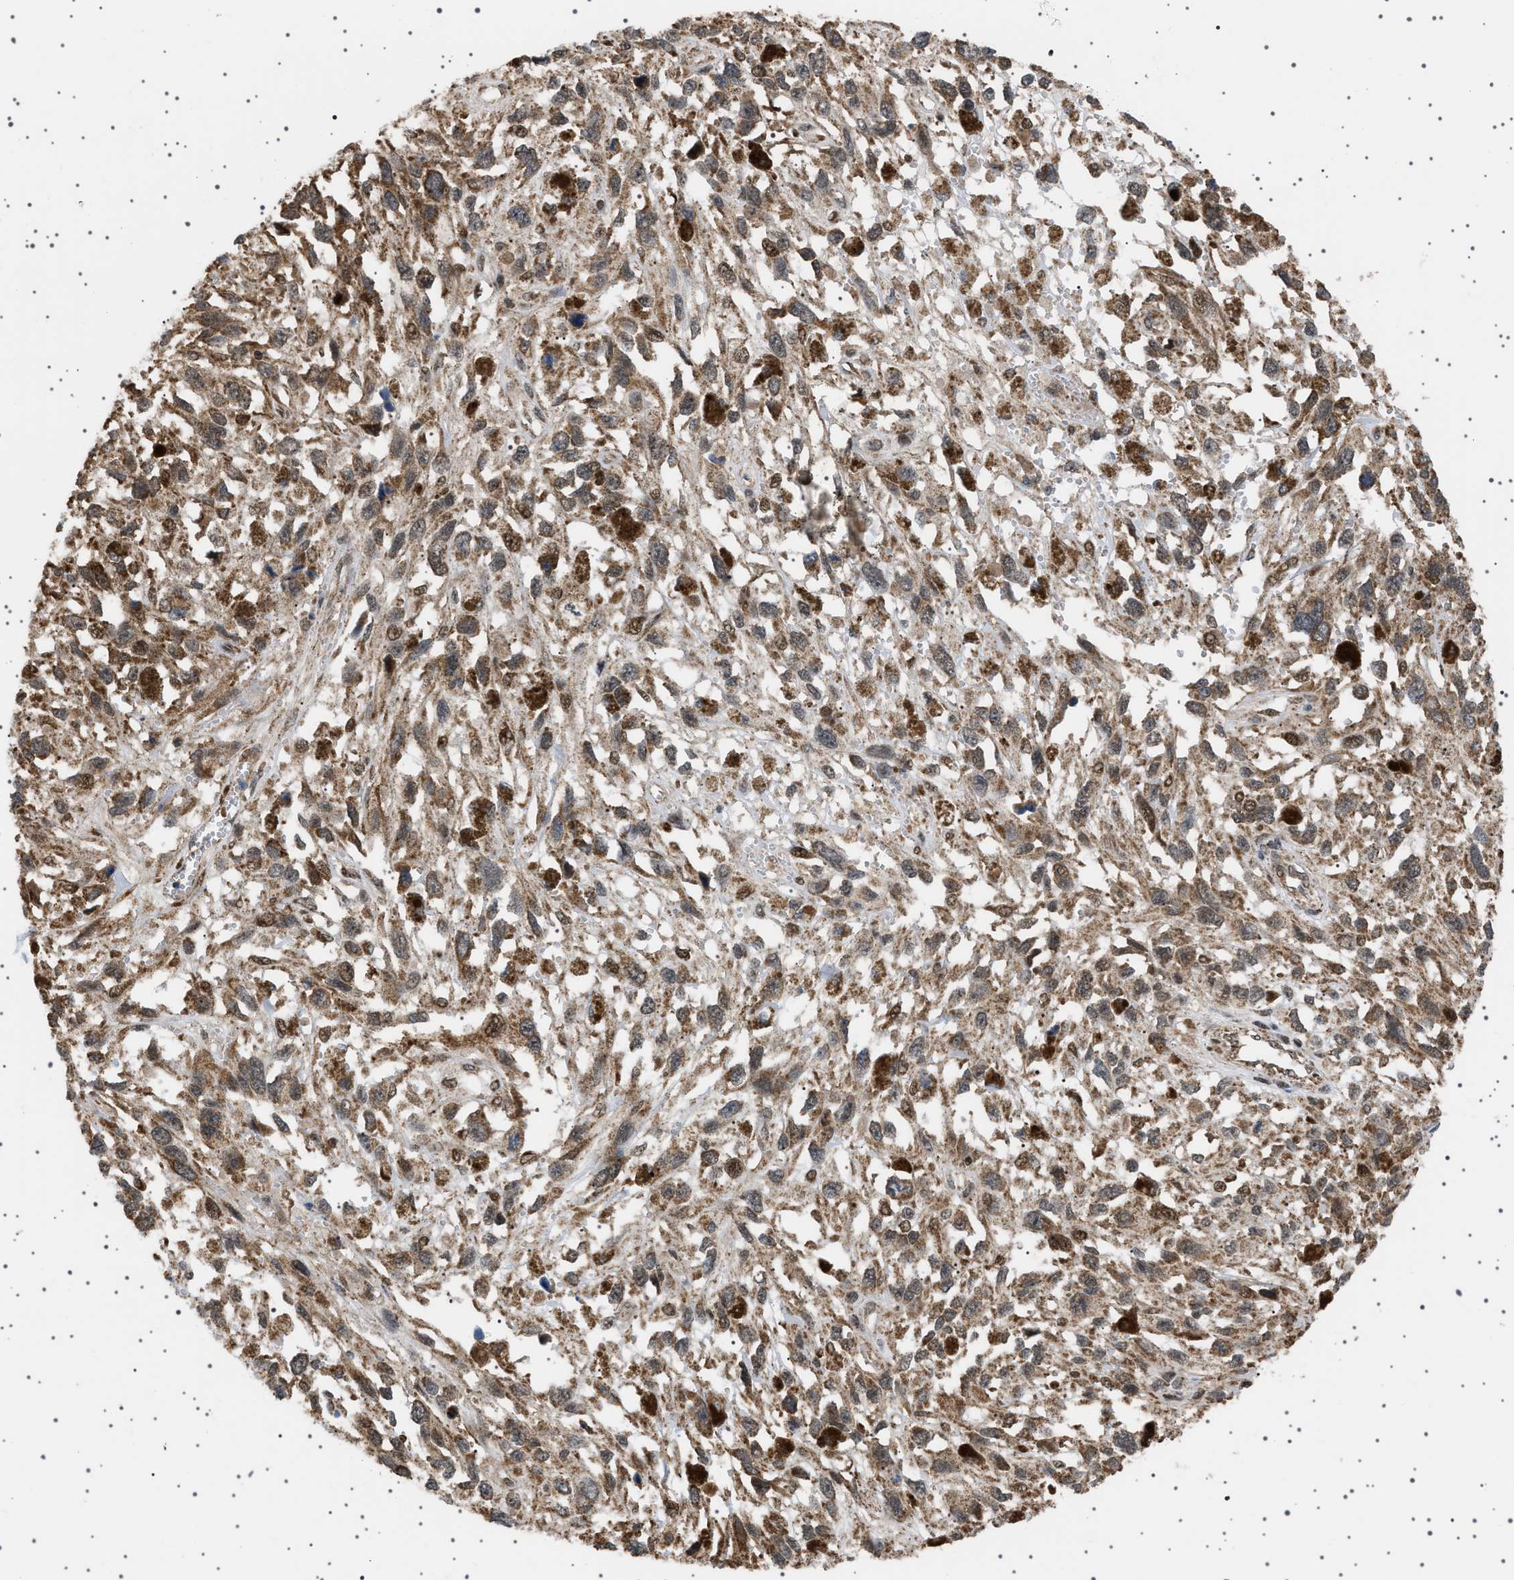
{"staining": {"intensity": "moderate", "quantity": ">75%", "location": "cytoplasmic/membranous,nuclear"}, "tissue": "melanoma", "cell_type": "Tumor cells", "image_type": "cancer", "snomed": [{"axis": "morphology", "description": "Malignant melanoma, Metastatic site"}, {"axis": "topography", "description": "Lymph node"}], "caption": "An image of melanoma stained for a protein displays moderate cytoplasmic/membranous and nuclear brown staining in tumor cells.", "gene": "MELK", "patient": {"sex": "male", "age": 59}}